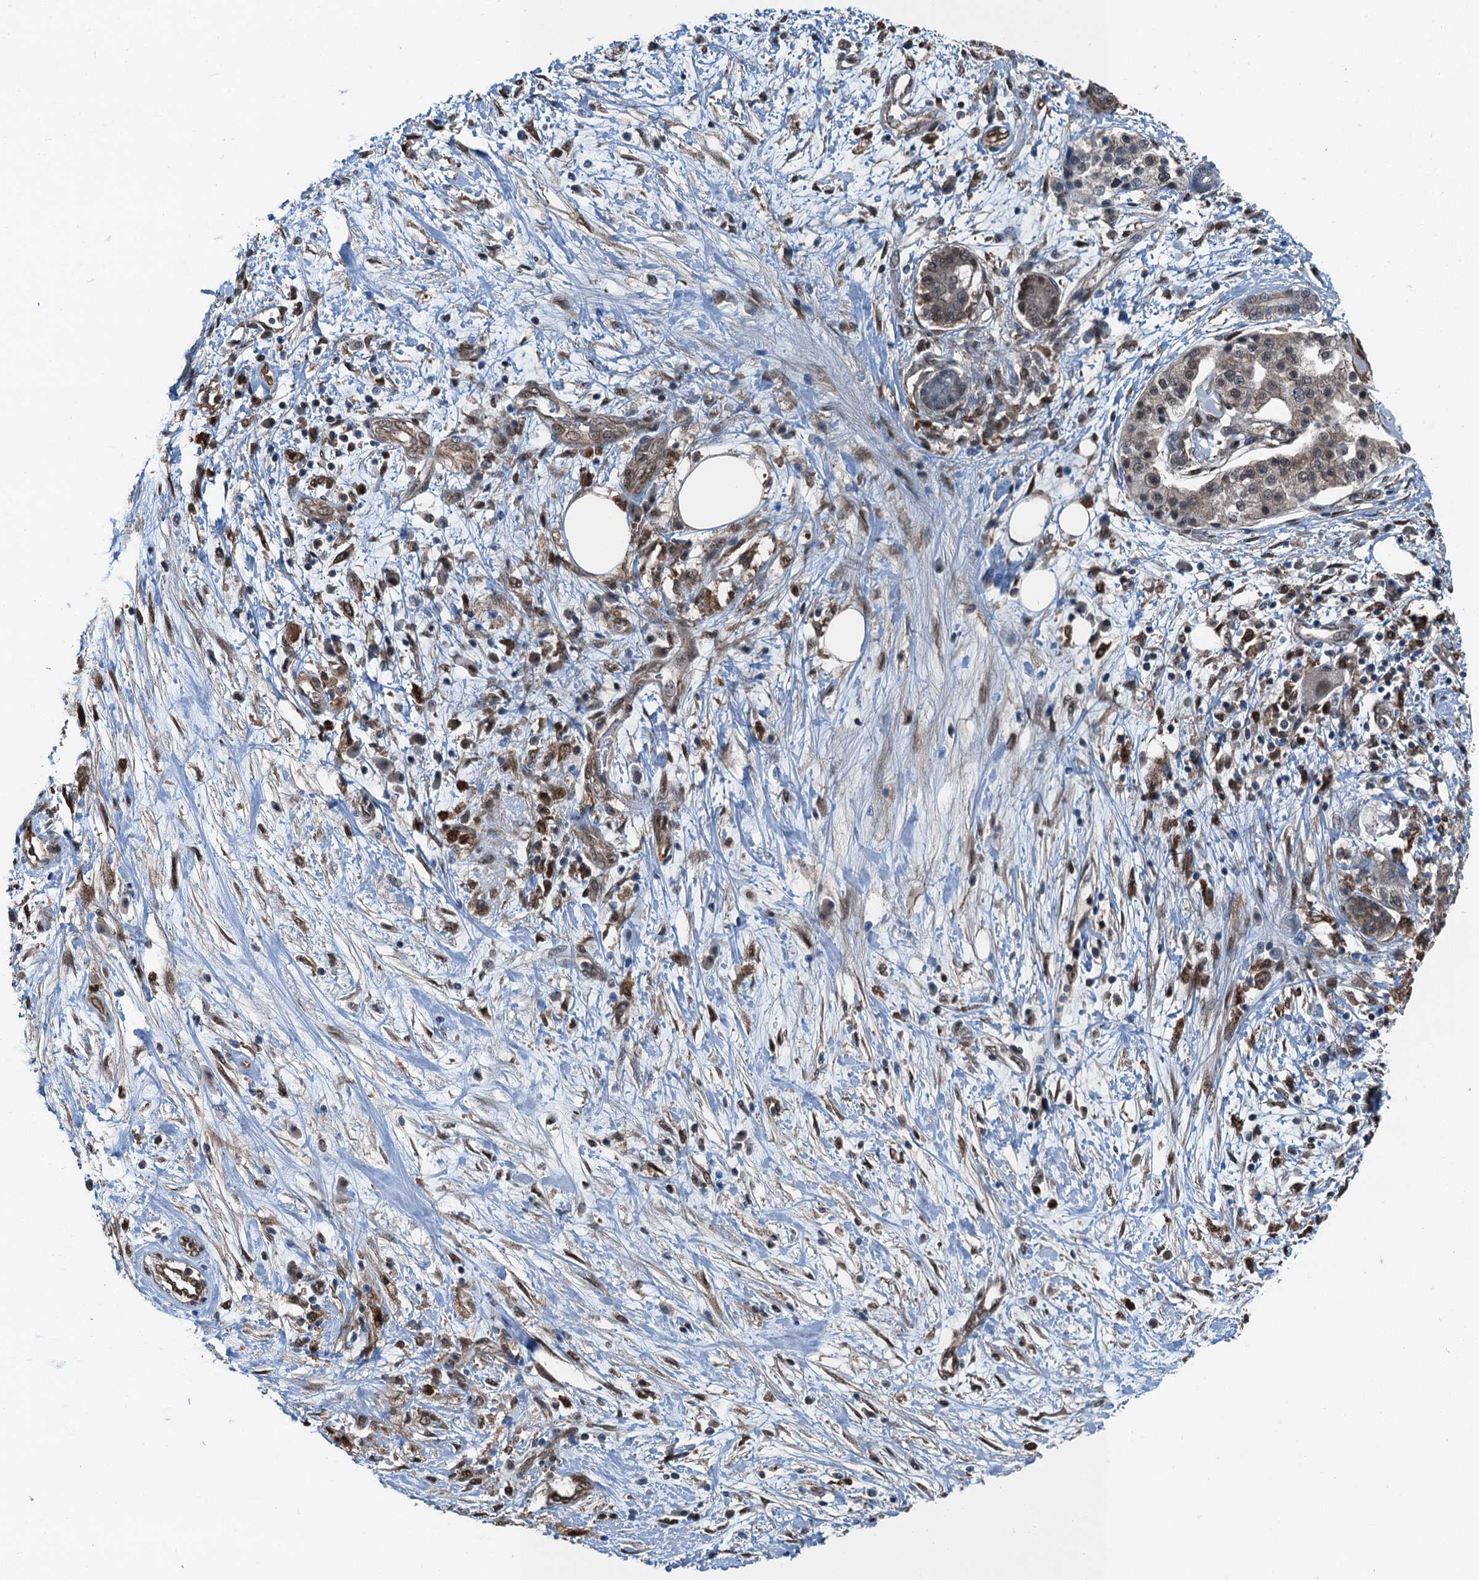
{"staining": {"intensity": "weak", "quantity": "25%-75%", "location": "cytoplasmic/membranous,nuclear"}, "tissue": "pancreatic cancer", "cell_type": "Tumor cells", "image_type": "cancer", "snomed": [{"axis": "morphology", "description": "Adenocarcinoma, NOS"}, {"axis": "topography", "description": "Pancreas"}], "caption": "A high-resolution image shows IHC staining of pancreatic cancer (adenocarcinoma), which displays weak cytoplasmic/membranous and nuclear positivity in about 25%-75% of tumor cells. The staining was performed using DAB (3,3'-diaminobenzidine) to visualize the protein expression in brown, while the nuclei were stained in blue with hematoxylin (Magnification: 20x).", "gene": "RNH1", "patient": {"sex": "female", "age": 73}}